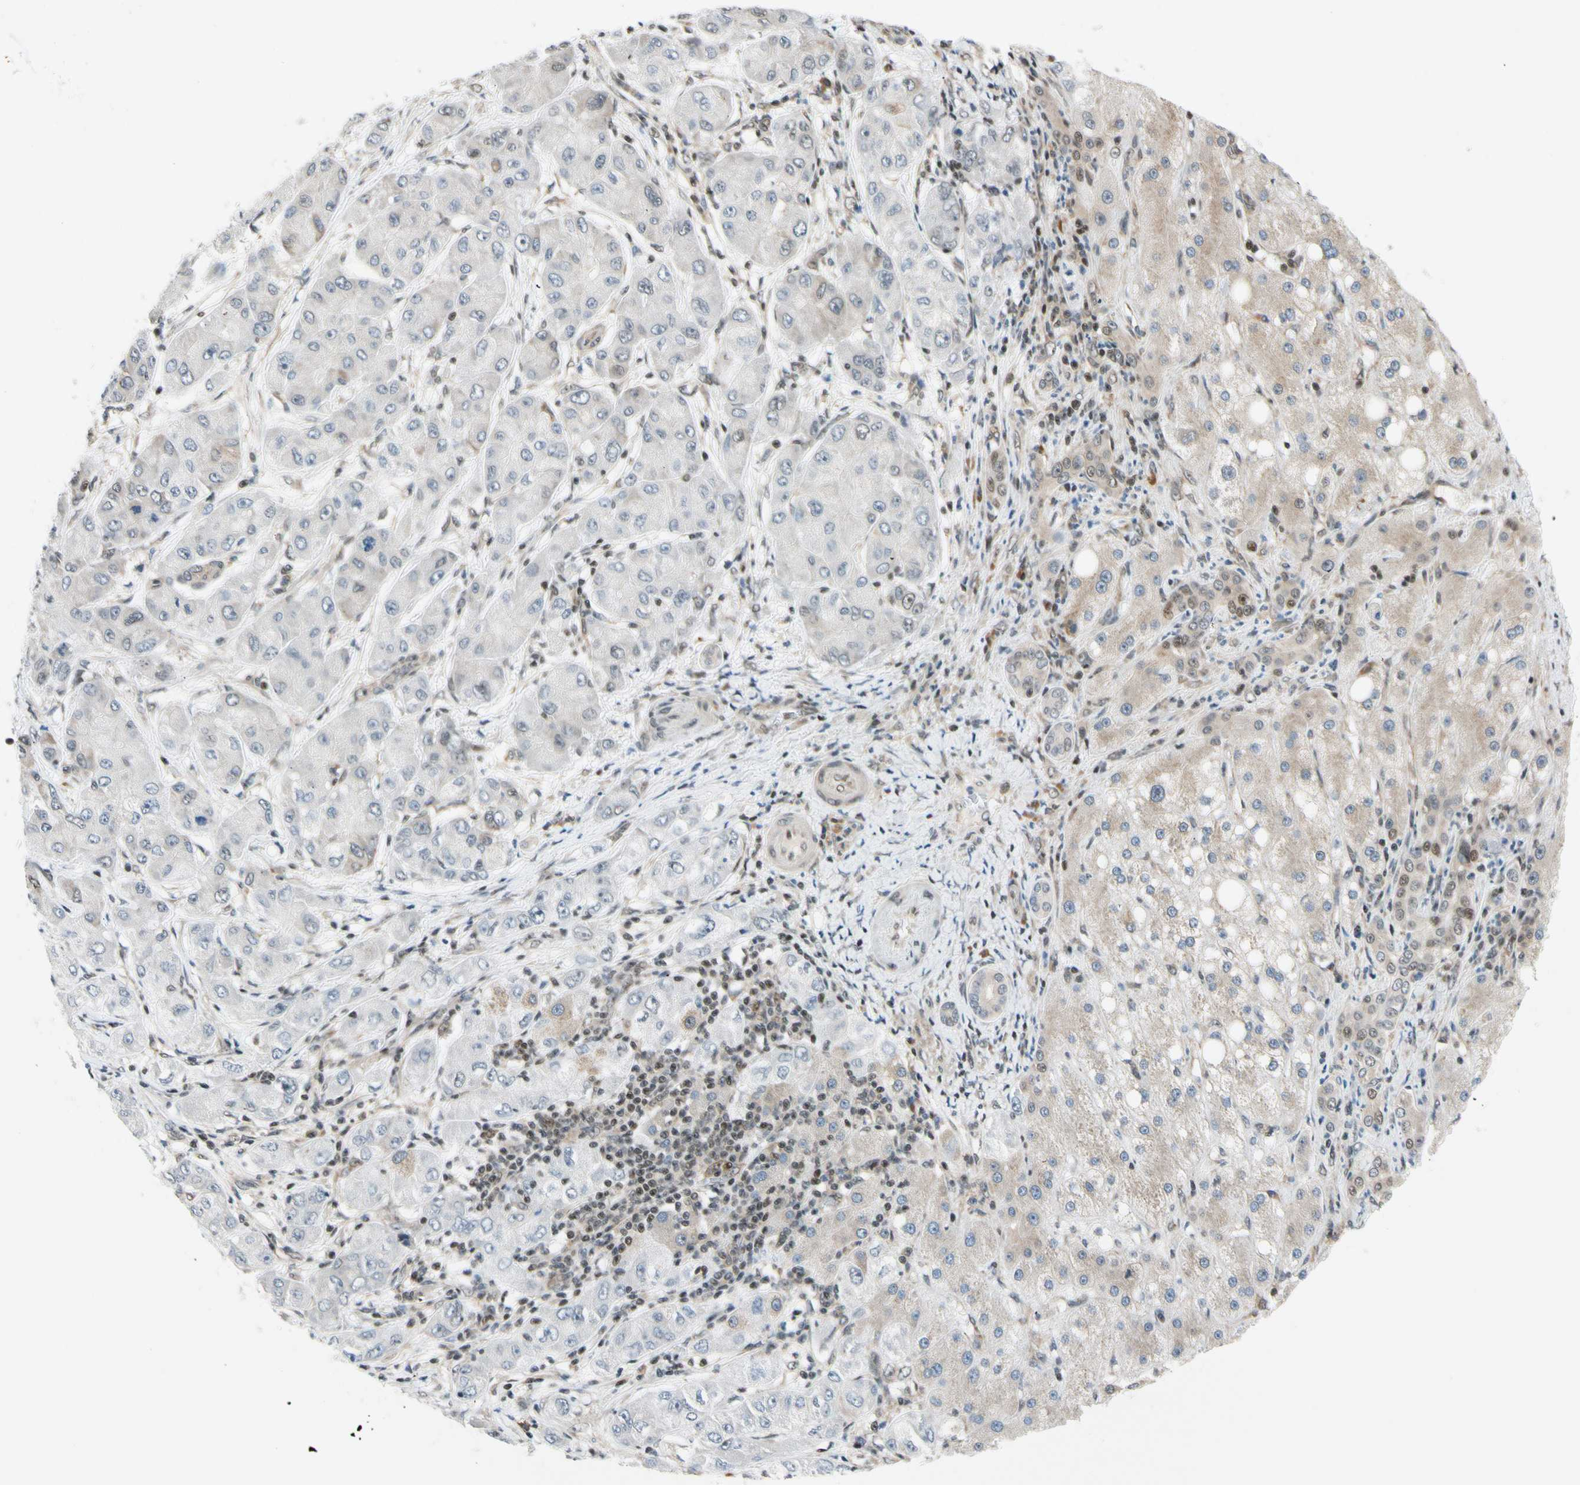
{"staining": {"intensity": "weak", "quantity": "<25%", "location": "cytoplasmic/membranous"}, "tissue": "liver cancer", "cell_type": "Tumor cells", "image_type": "cancer", "snomed": [{"axis": "morphology", "description": "Carcinoma, Hepatocellular, NOS"}, {"axis": "topography", "description": "Liver"}], "caption": "Tumor cells are negative for brown protein staining in liver hepatocellular carcinoma. Brightfield microscopy of immunohistochemistry stained with DAB (3,3'-diaminobenzidine) (brown) and hematoxylin (blue), captured at high magnification.", "gene": "DAXX", "patient": {"sex": "male", "age": 80}}